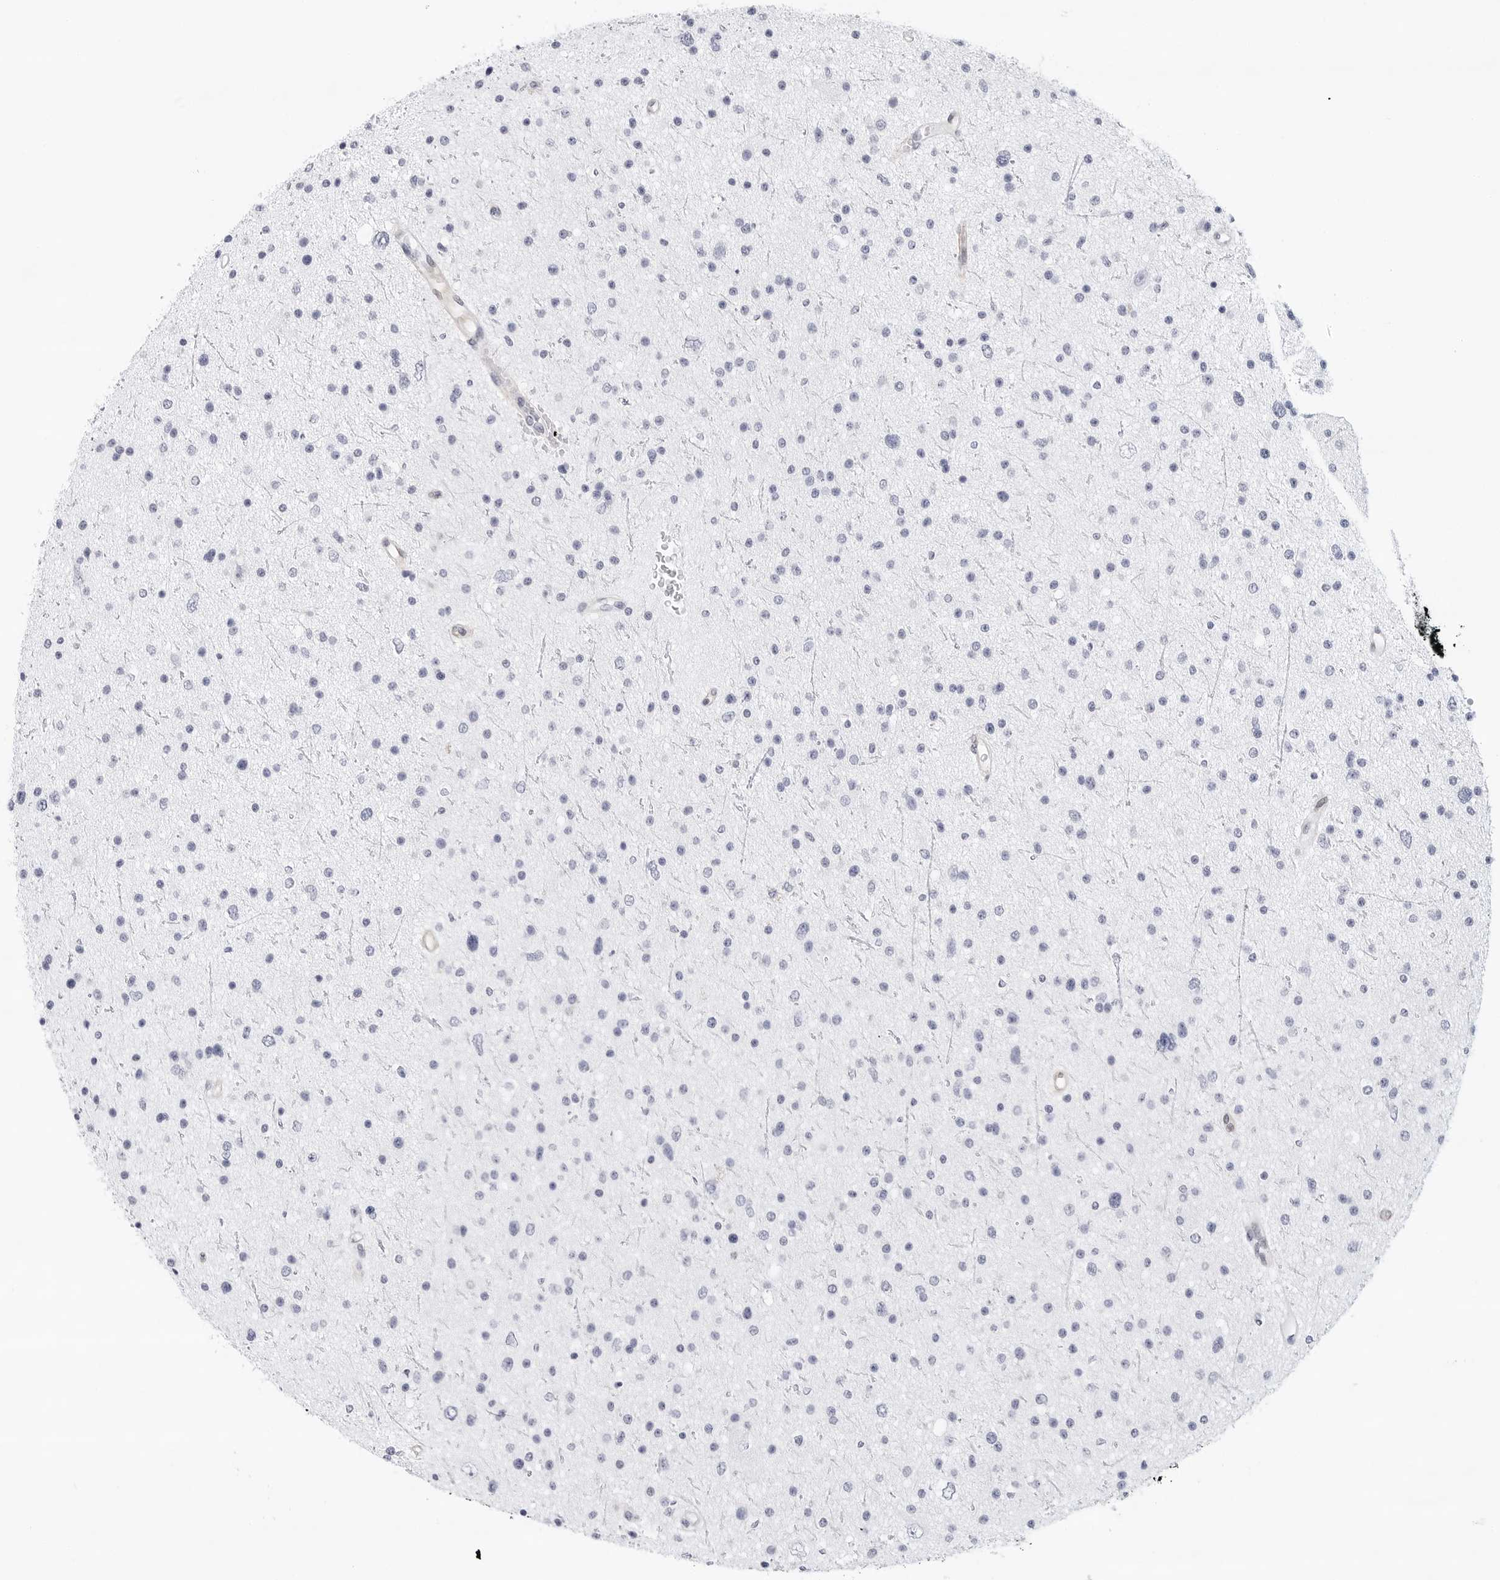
{"staining": {"intensity": "negative", "quantity": "none", "location": "none"}, "tissue": "glioma", "cell_type": "Tumor cells", "image_type": "cancer", "snomed": [{"axis": "morphology", "description": "Glioma, malignant, Low grade"}, {"axis": "topography", "description": "Brain"}], "caption": "The image shows no staining of tumor cells in glioma. (Stains: DAB immunohistochemistry with hematoxylin counter stain, Microscopy: brightfield microscopy at high magnification).", "gene": "SLC19A1", "patient": {"sex": "female", "age": 37}}